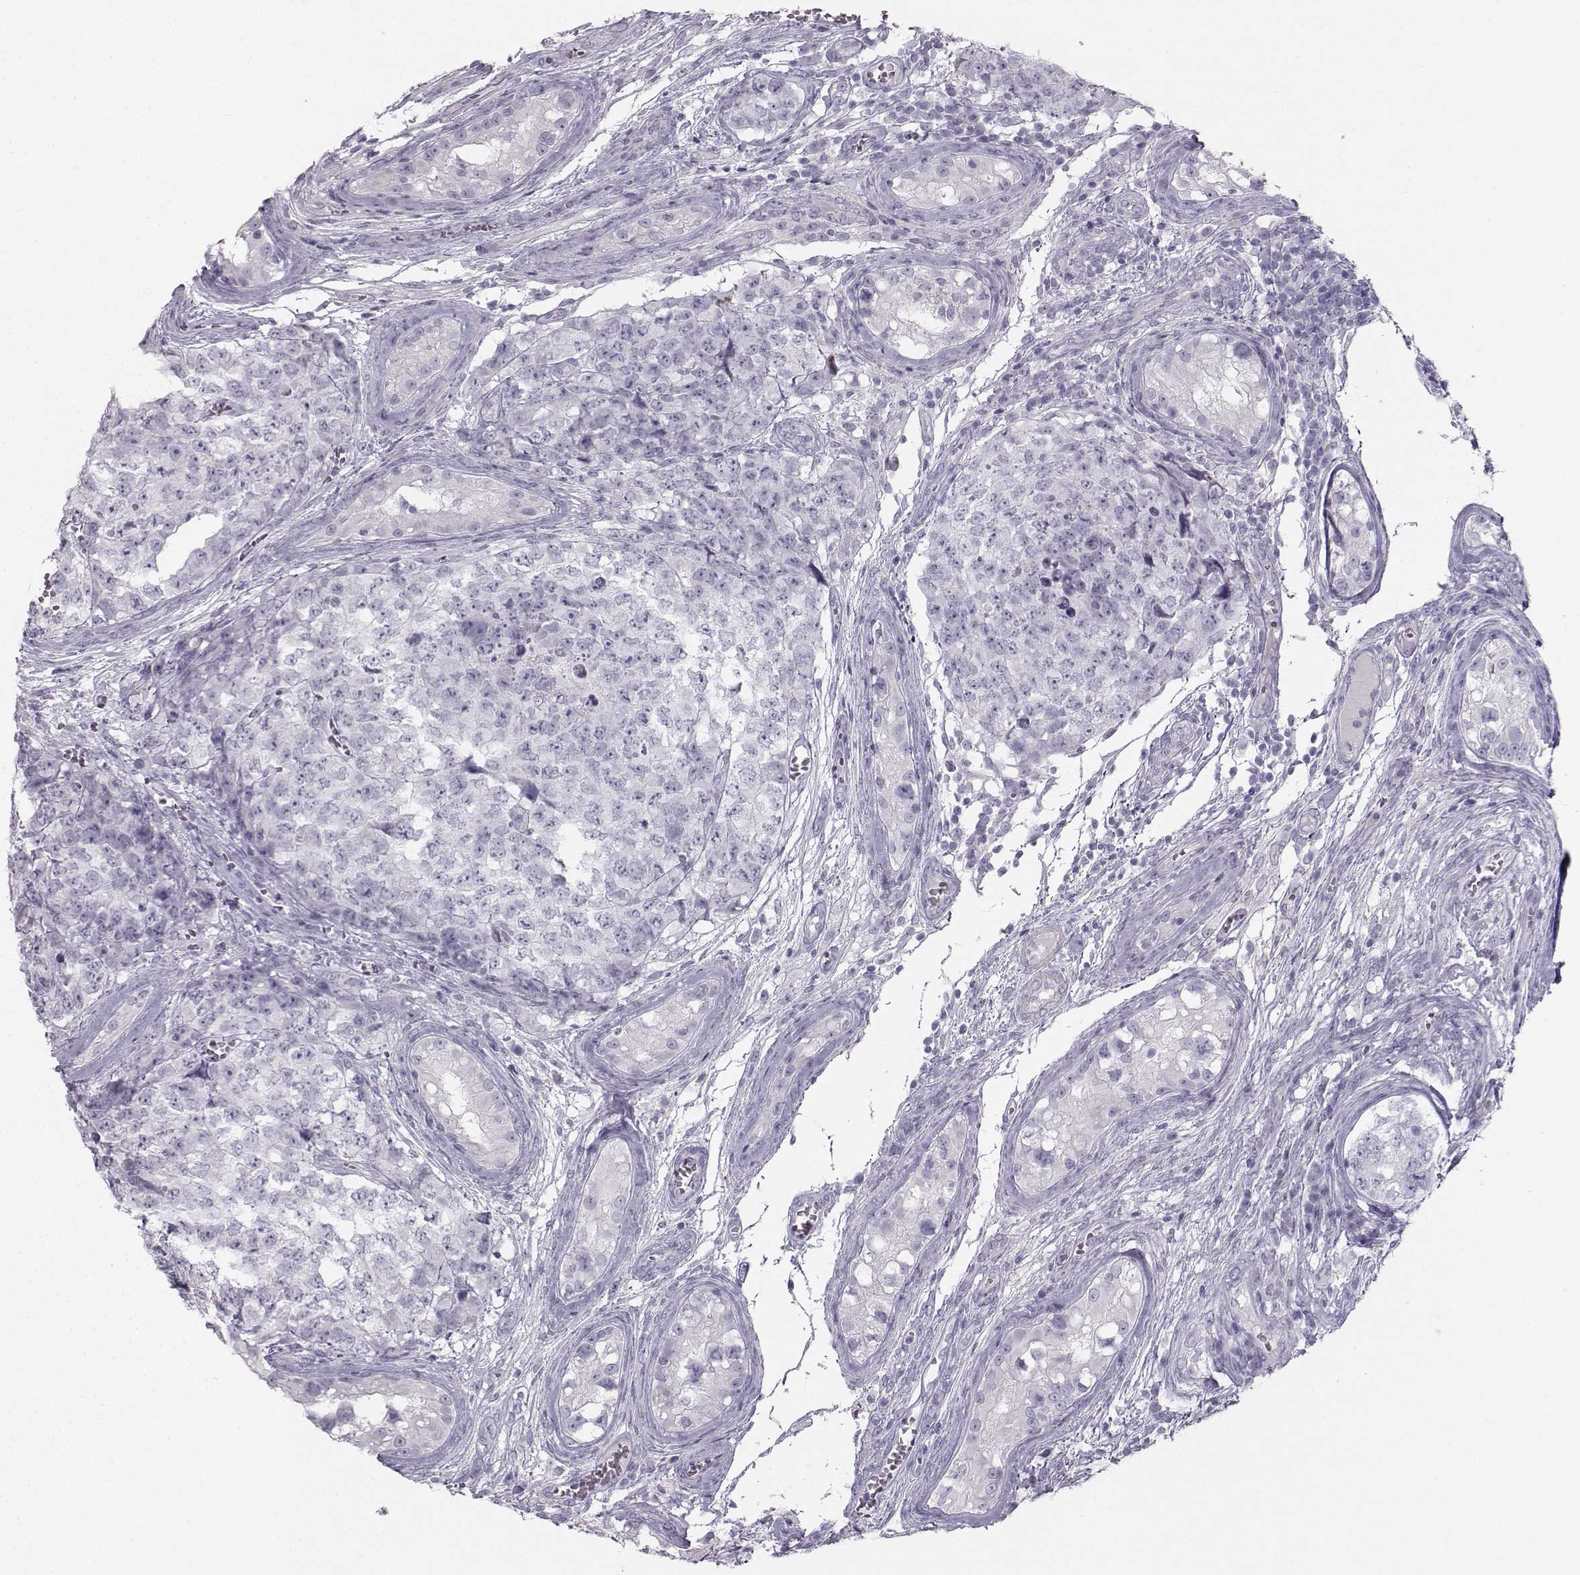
{"staining": {"intensity": "negative", "quantity": "none", "location": "none"}, "tissue": "testis cancer", "cell_type": "Tumor cells", "image_type": "cancer", "snomed": [{"axis": "morphology", "description": "Carcinoma, Embryonal, NOS"}, {"axis": "topography", "description": "Testis"}], "caption": "Testis embryonal carcinoma stained for a protein using immunohistochemistry (IHC) exhibits no positivity tumor cells.", "gene": "CASR", "patient": {"sex": "male", "age": 23}}